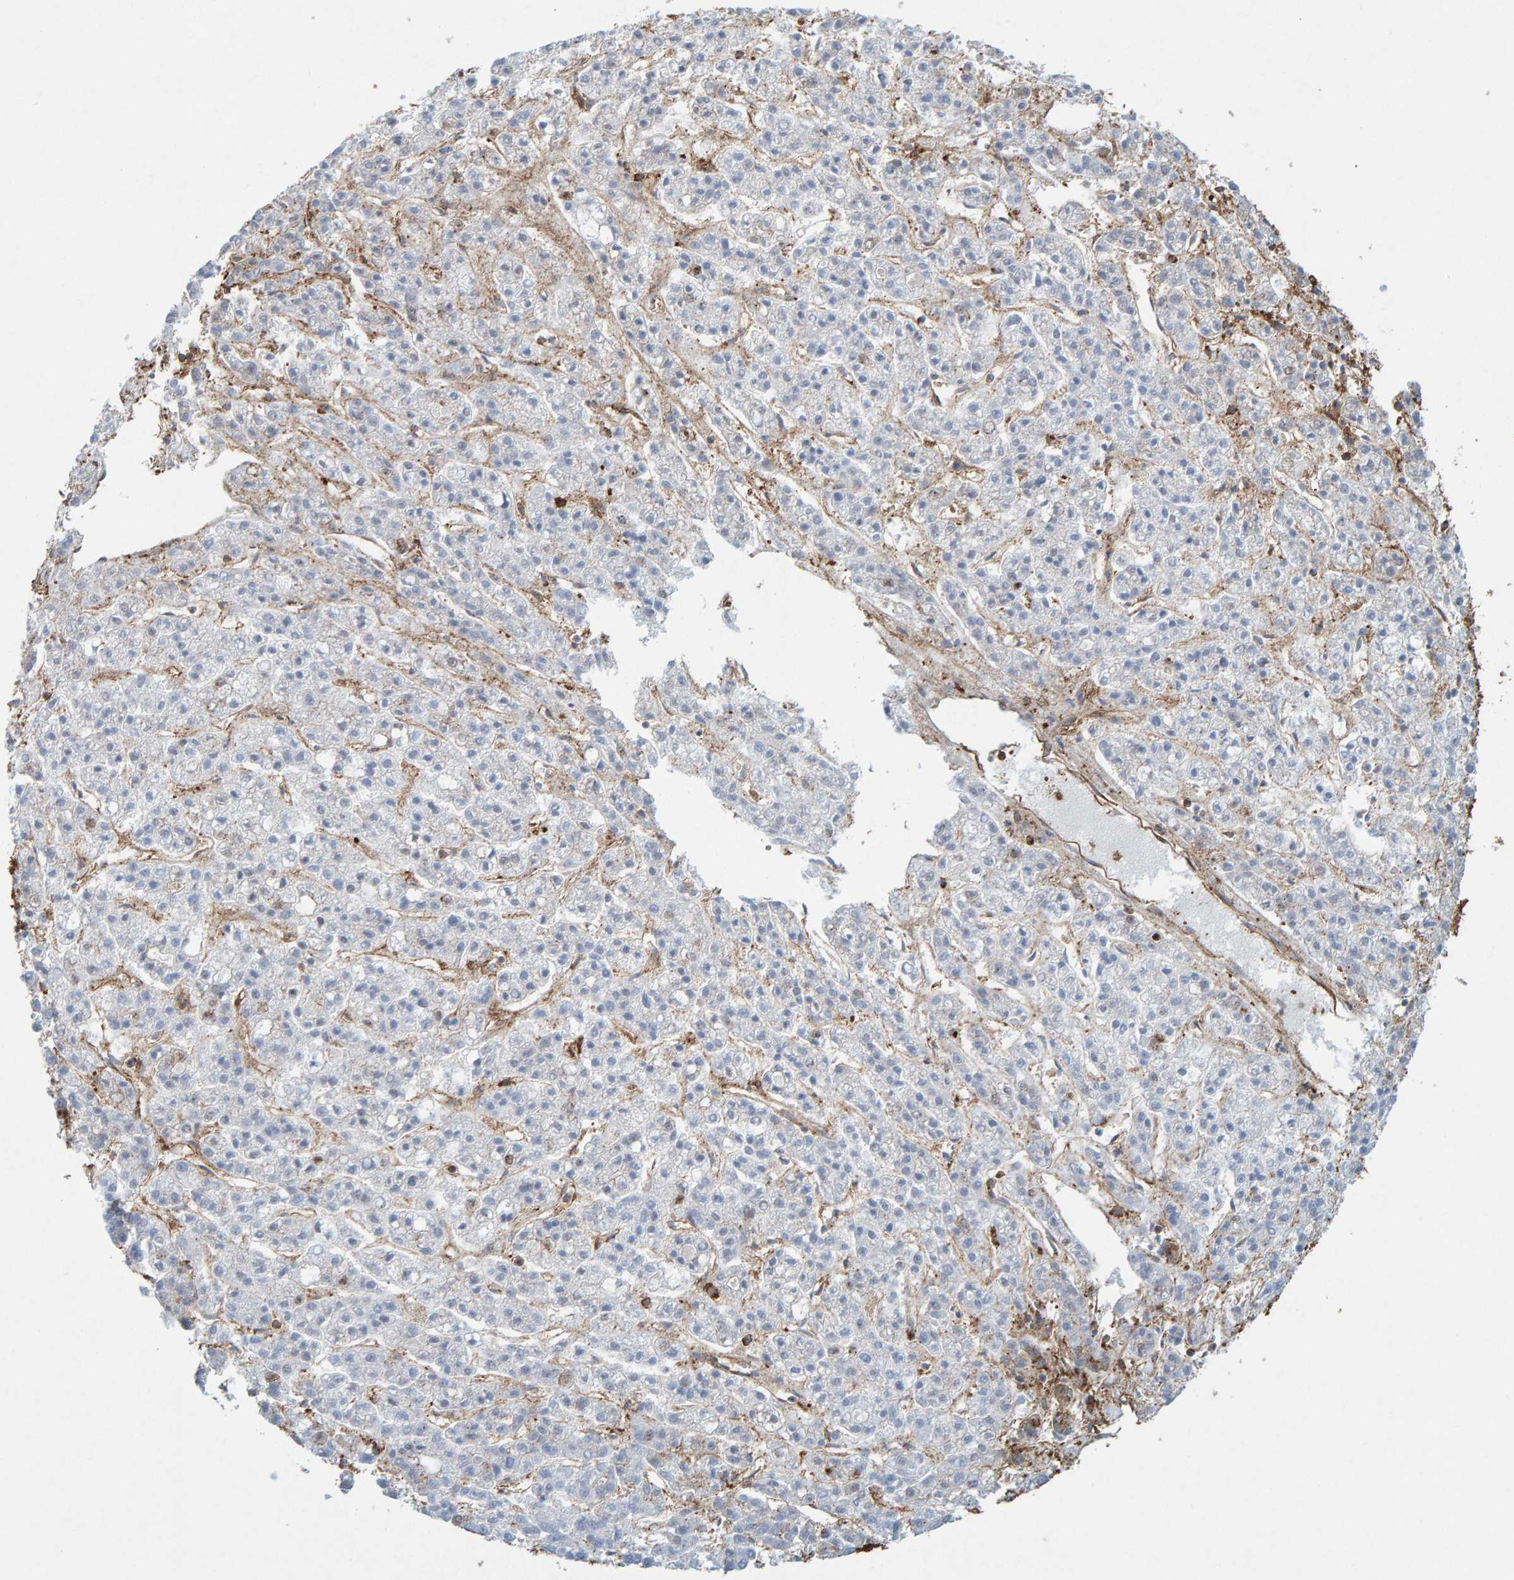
{"staining": {"intensity": "negative", "quantity": "none", "location": "none"}, "tissue": "liver cancer", "cell_type": "Tumor cells", "image_type": "cancer", "snomed": [{"axis": "morphology", "description": "Carcinoma, Hepatocellular, NOS"}, {"axis": "topography", "description": "Liver"}], "caption": "Tumor cells are negative for brown protein staining in hepatocellular carcinoma (liver).", "gene": "MVP", "patient": {"sex": "male", "age": 70}}